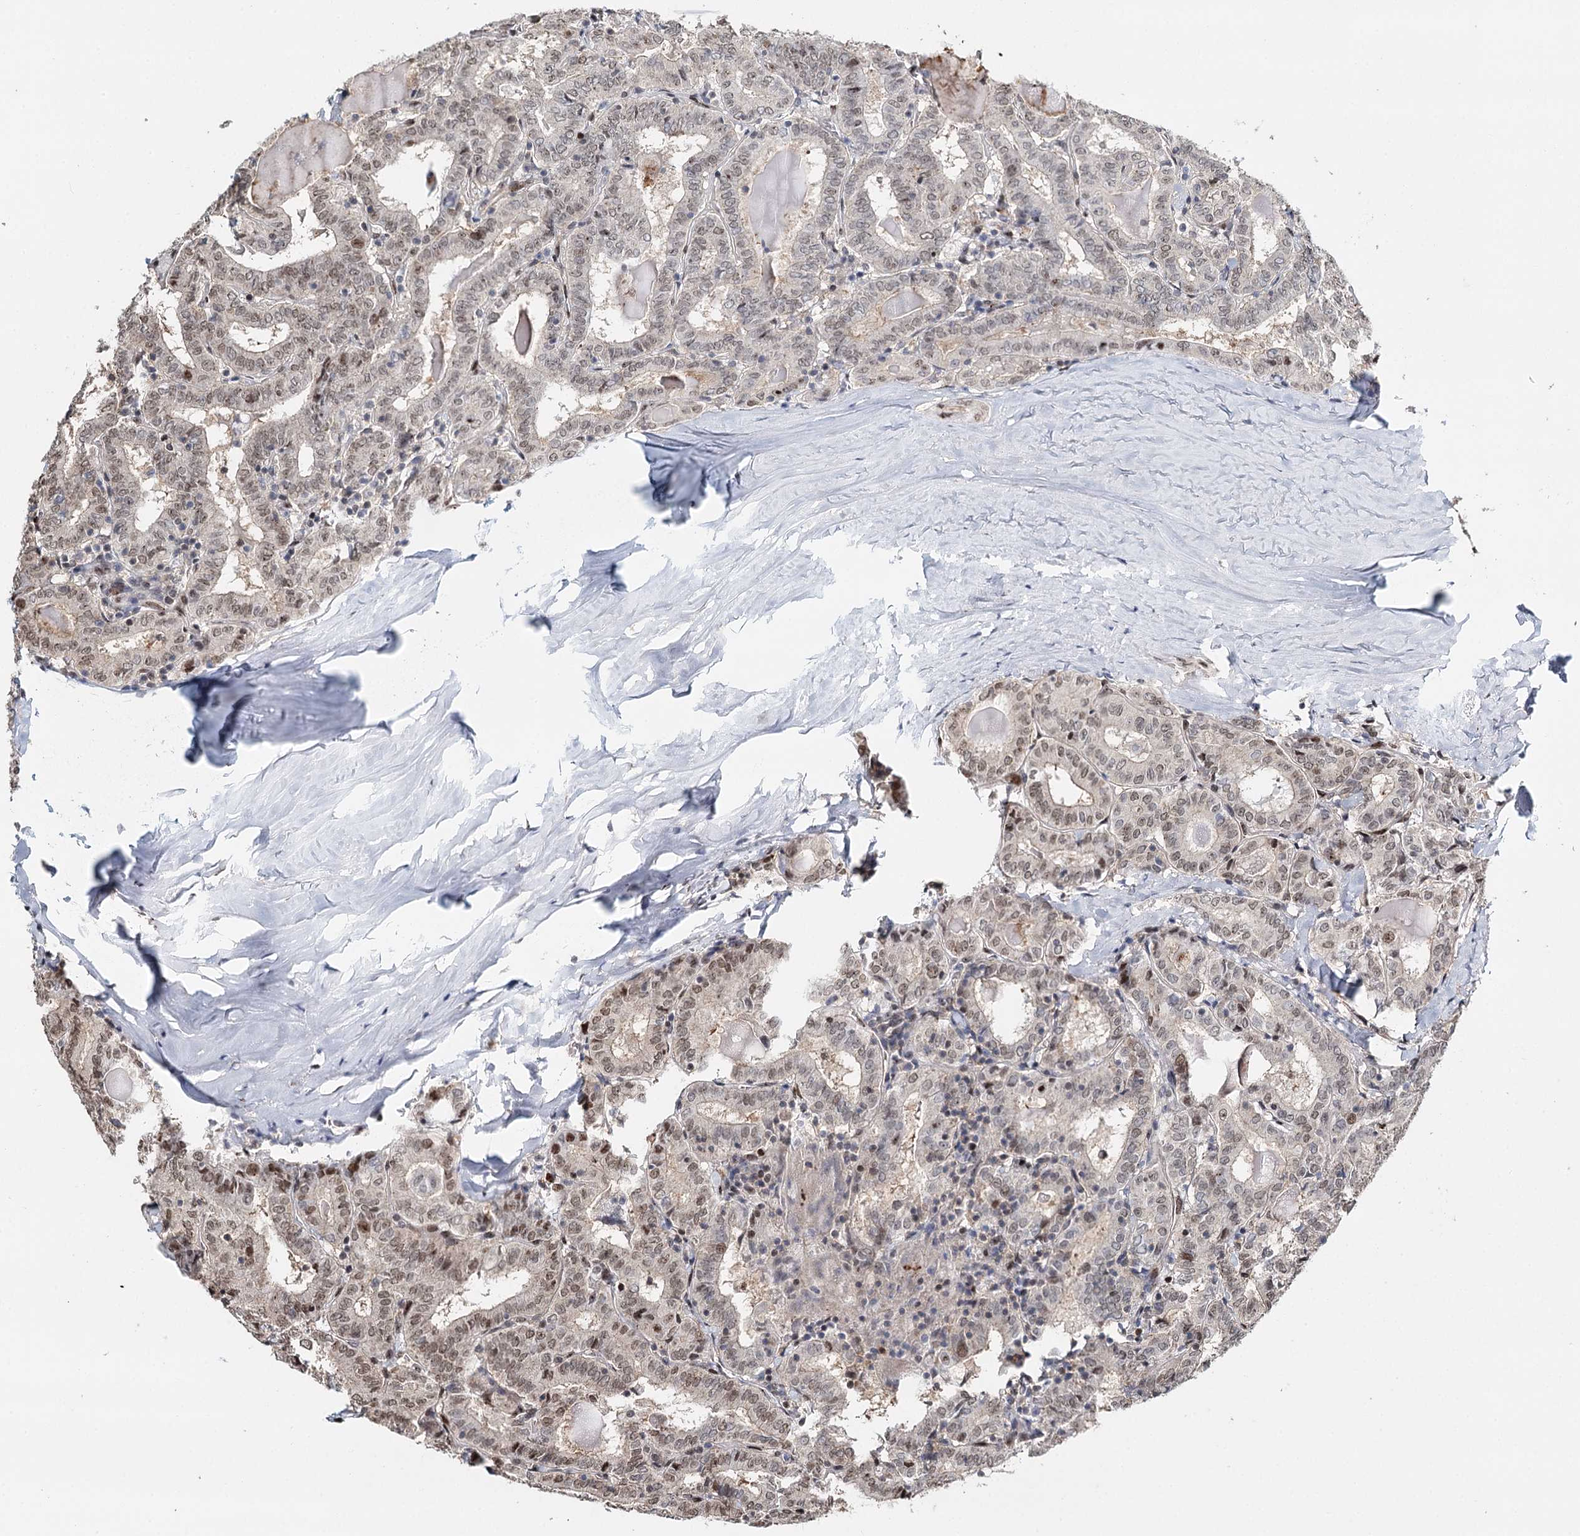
{"staining": {"intensity": "weak", "quantity": "<25%", "location": "nuclear"}, "tissue": "thyroid cancer", "cell_type": "Tumor cells", "image_type": "cancer", "snomed": [{"axis": "morphology", "description": "Papillary adenocarcinoma, NOS"}, {"axis": "topography", "description": "Thyroid gland"}], "caption": "This is an immunohistochemistry (IHC) photomicrograph of human thyroid cancer. There is no expression in tumor cells.", "gene": "RPS27A", "patient": {"sex": "female", "age": 72}}